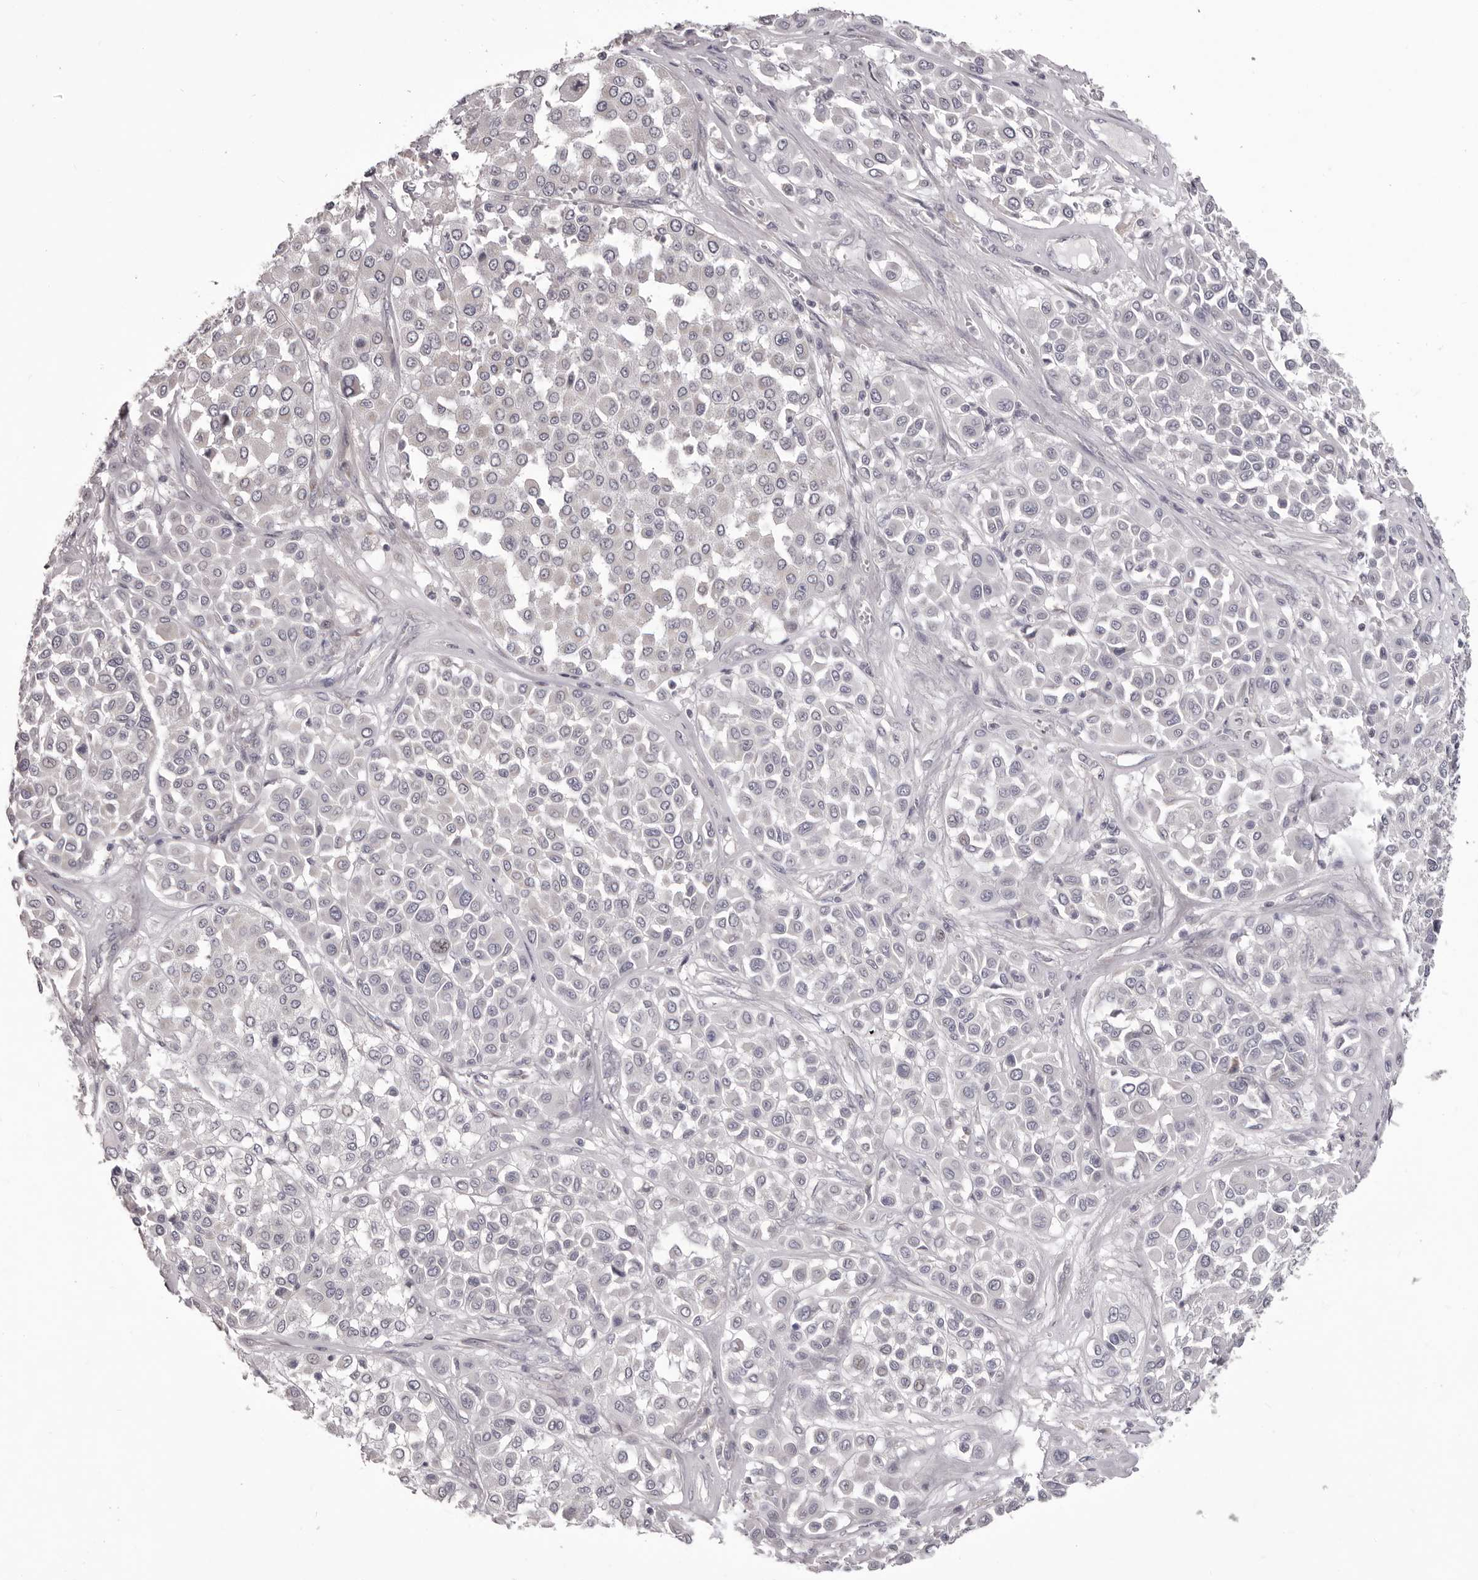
{"staining": {"intensity": "negative", "quantity": "none", "location": "none"}, "tissue": "melanoma", "cell_type": "Tumor cells", "image_type": "cancer", "snomed": [{"axis": "morphology", "description": "Malignant melanoma, Metastatic site"}, {"axis": "topography", "description": "Soft tissue"}], "caption": "This image is of melanoma stained with immunohistochemistry (IHC) to label a protein in brown with the nuclei are counter-stained blue. There is no positivity in tumor cells.", "gene": "PRMT2", "patient": {"sex": "male", "age": 41}}